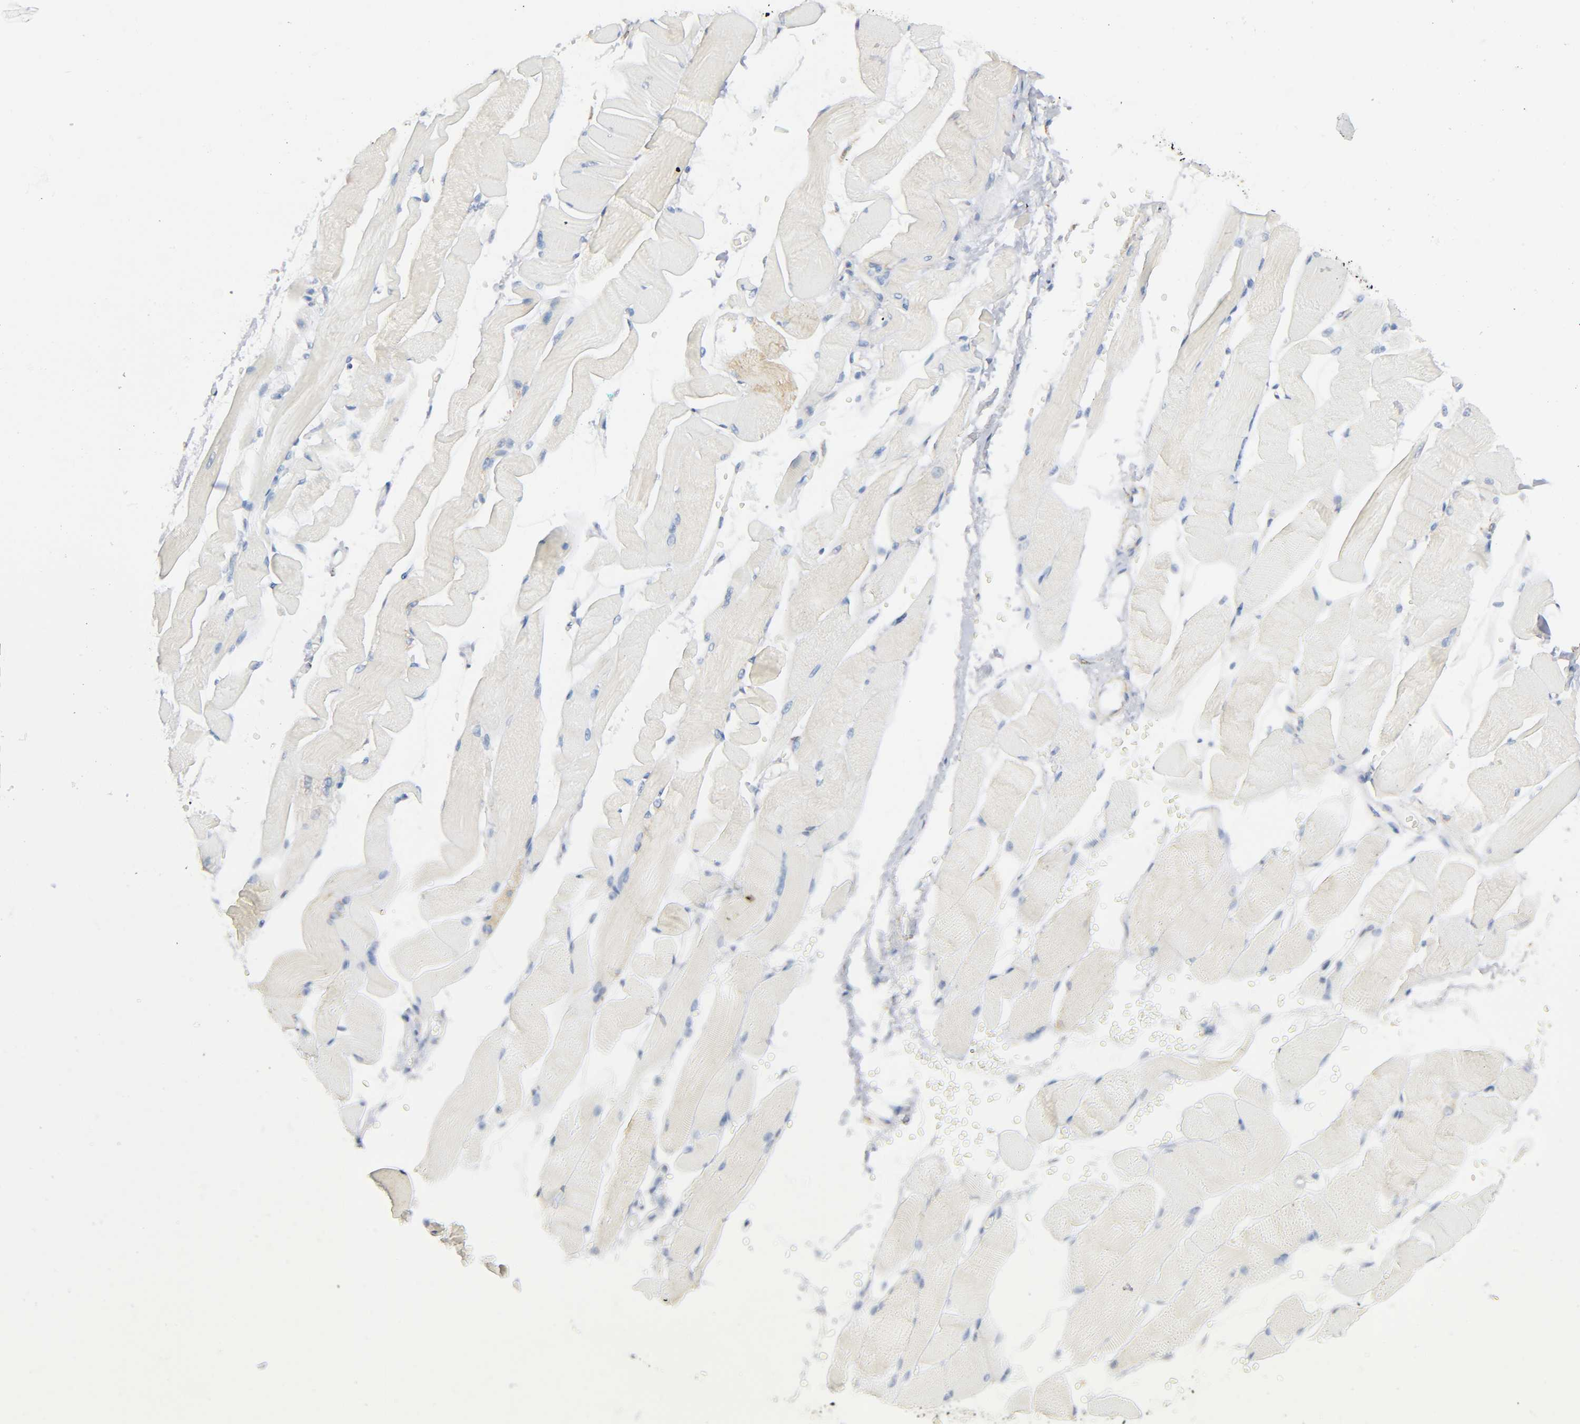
{"staining": {"intensity": "negative", "quantity": "none", "location": "none"}, "tissue": "skeletal muscle", "cell_type": "Myocytes", "image_type": "normal", "snomed": [{"axis": "morphology", "description": "Normal tissue, NOS"}, {"axis": "topography", "description": "Skeletal muscle"}, {"axis": "topography", "description": "Peripheral nerve tissue"}], "caption": "A histopathology image of human skeletal muscle is negative for staining in myocytes. (DAB IHC, high magnification).", "gene": "BAK1", "patient": {"sex": "female", "age": 84}}